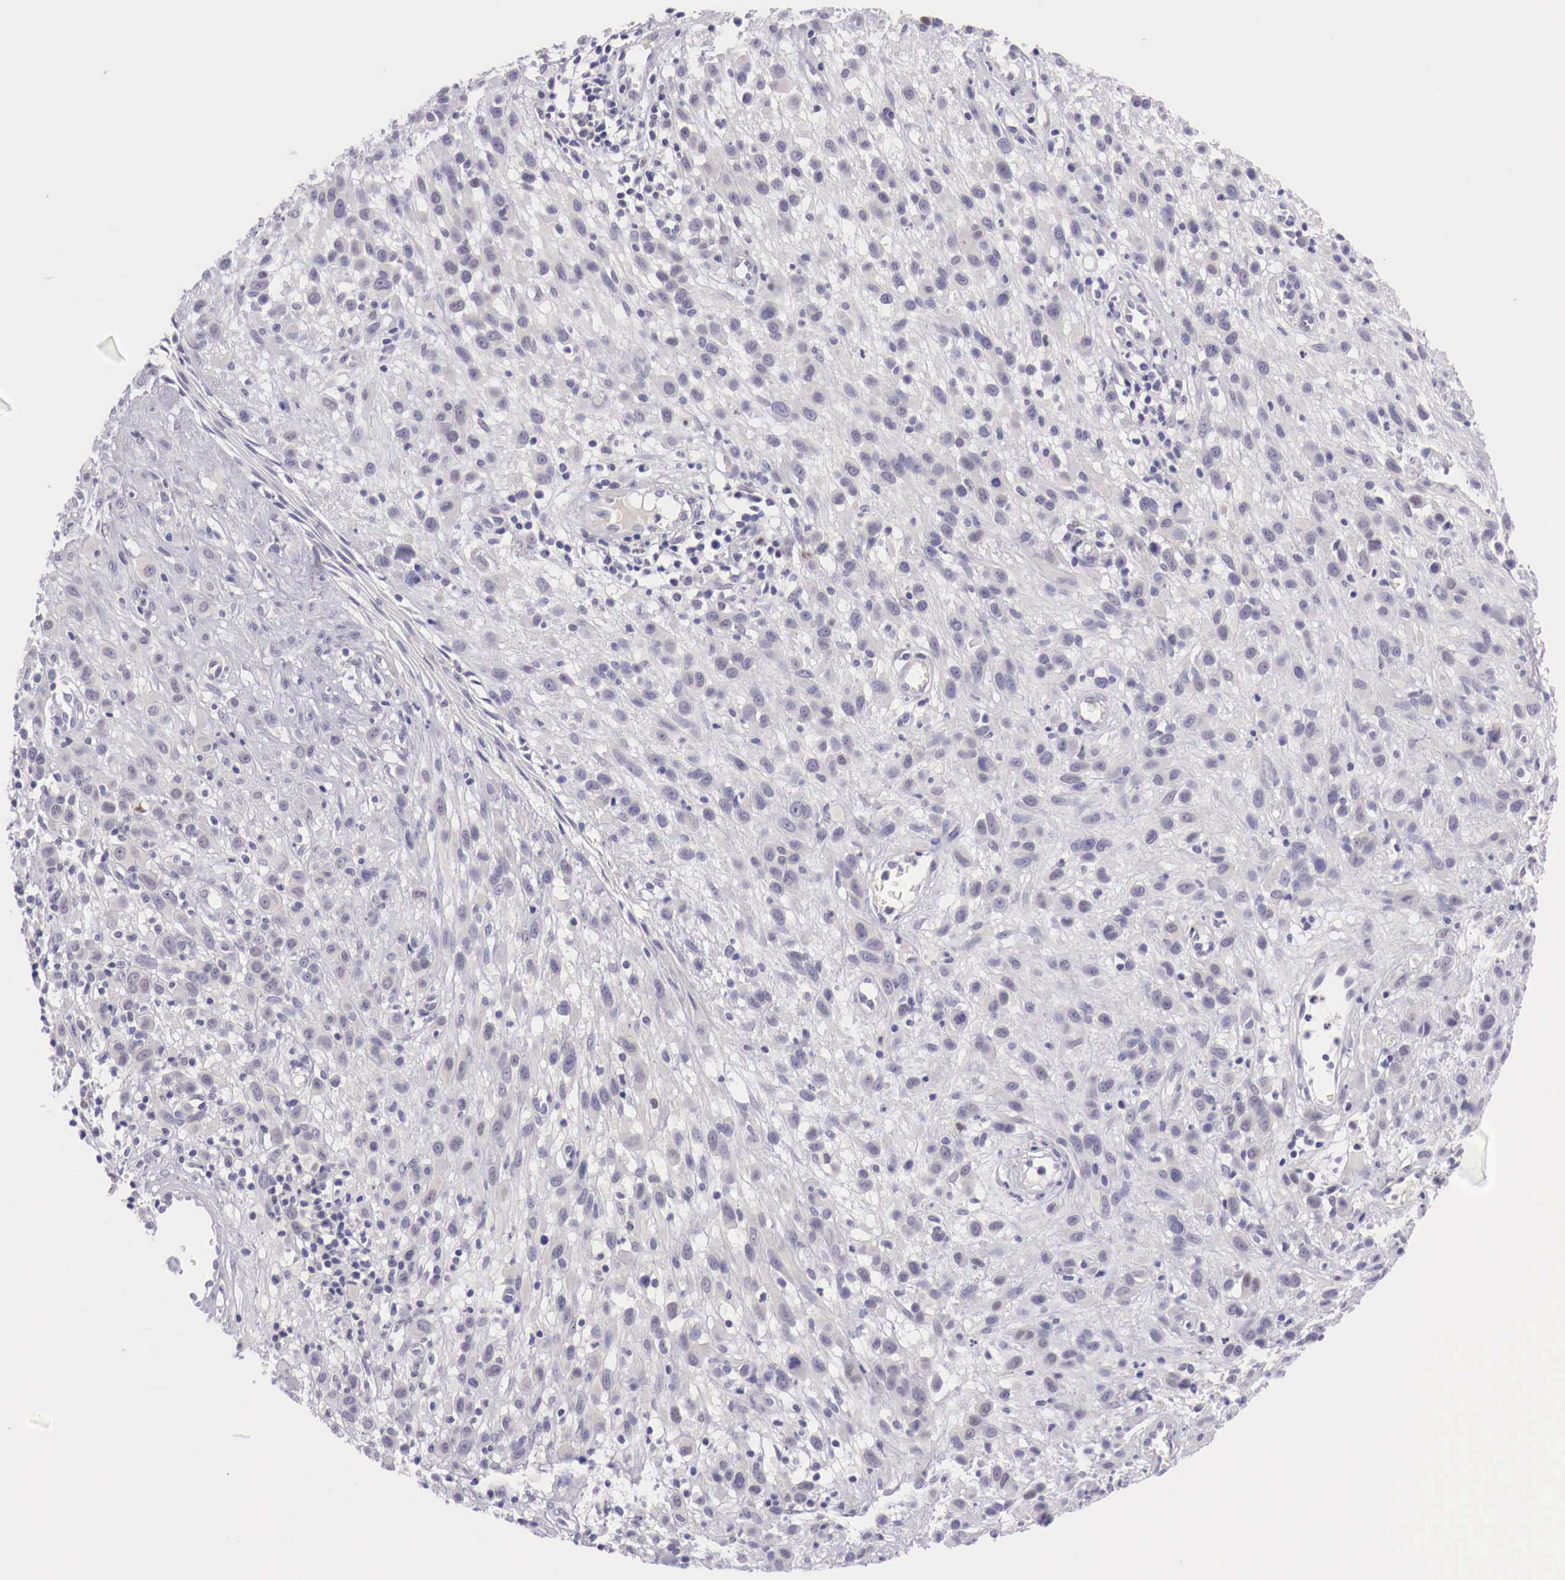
{"staining": {"intensity": "negative", "quantity": "none", "location": "none"}, "tissue": "melanoma", "cell_type": "Tumor cells", "image_type": "cancer", "snomed": [{"axis": "morphology", "description": "Malignant melanoma, NOS"}, {"axis": "topography", "description": "Skin"}], "caption": "DAB (3,3'-diaminobenzidine) immunohistochemical staining of human melanoma shows no significant staining in tumor cells.", "gene": "BCL6", "patient": {"sex": "male", "age": 51}}